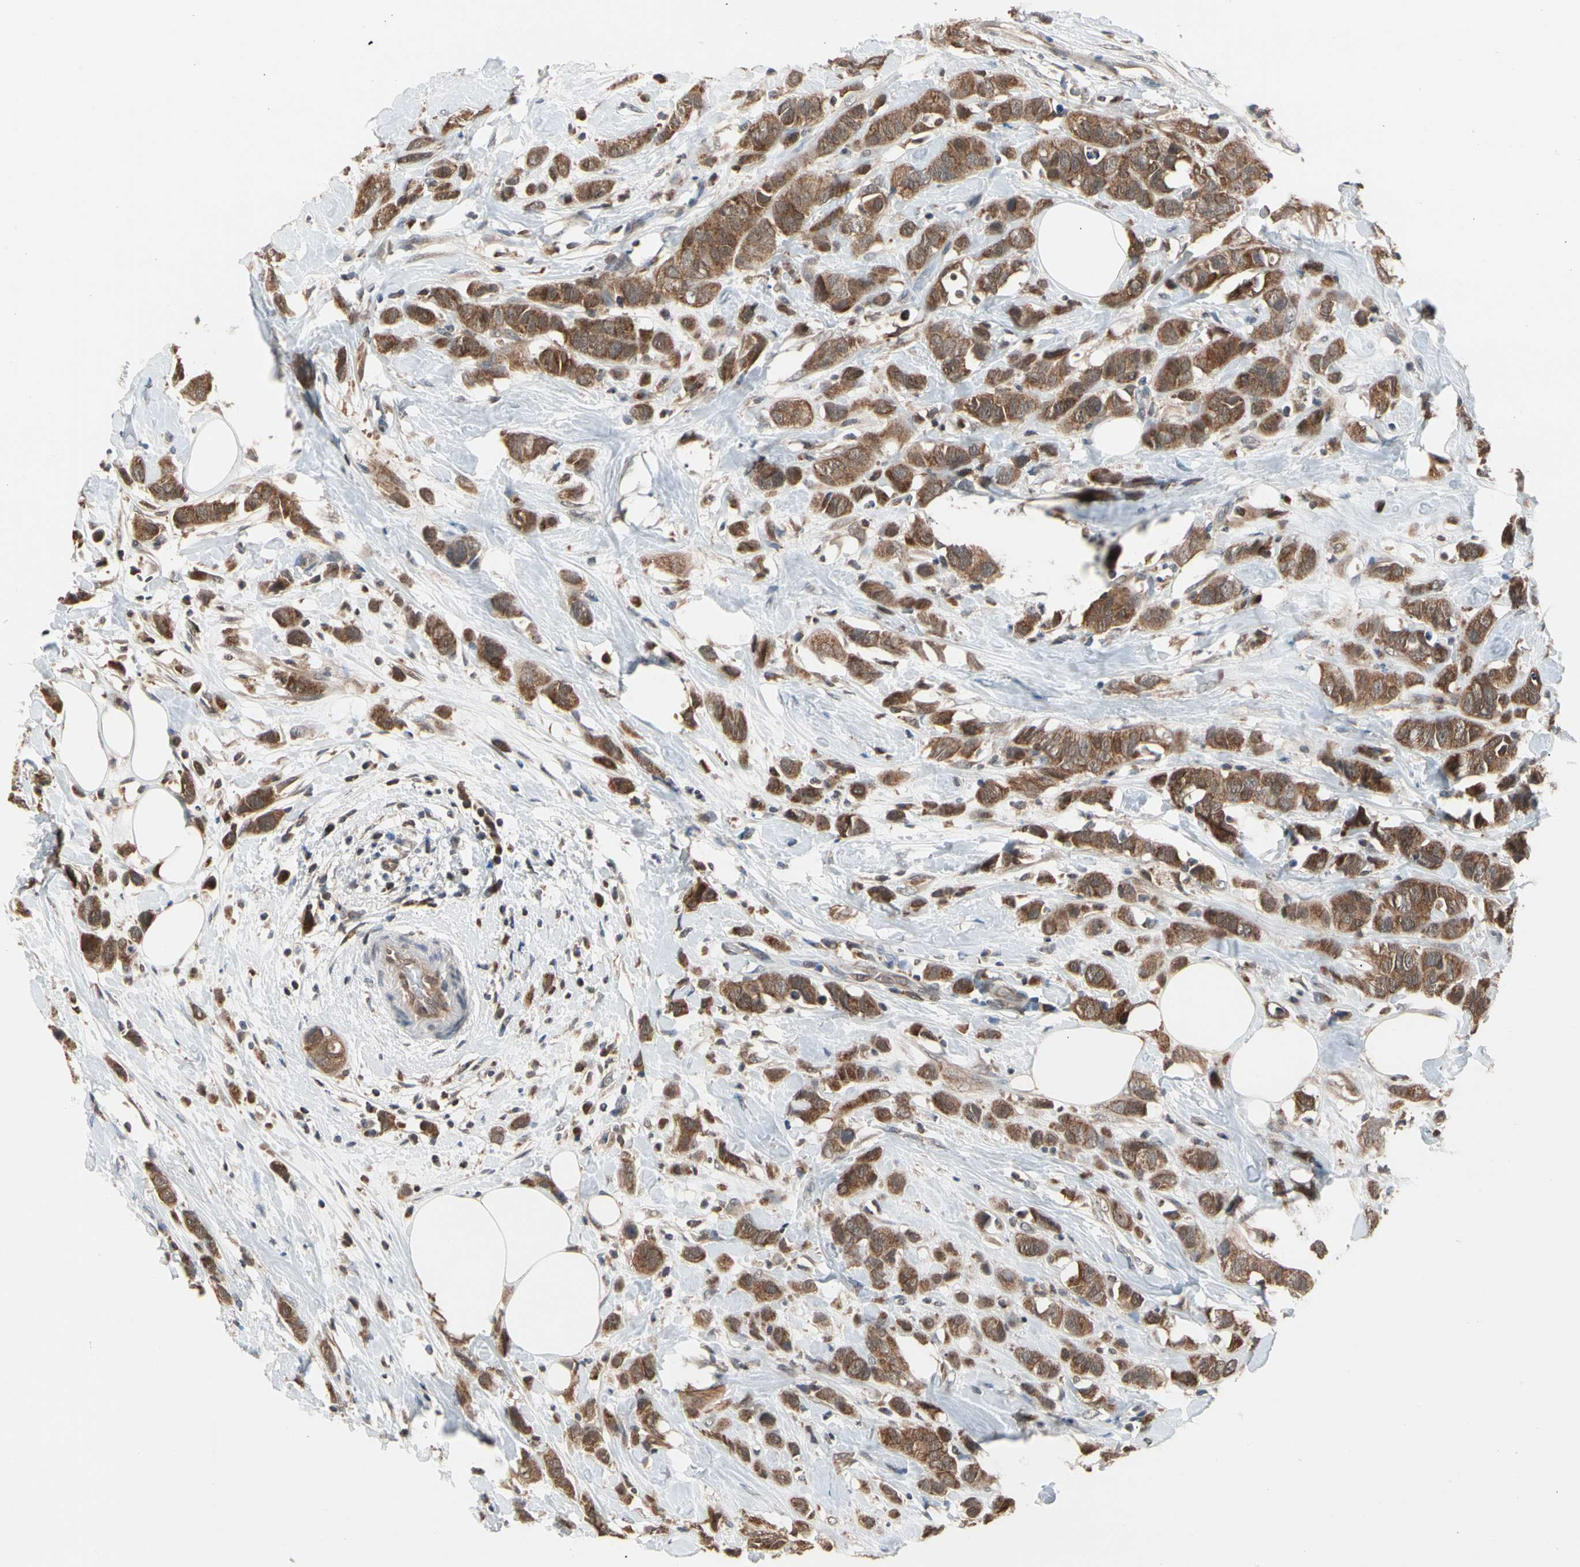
{"staining": {"intensity": "strong", "quantity": ">75%", "location": "cytoplasmic/membranous"}, "tissue": "breast cancer", "cell_type": "Tumor cells", "image_type": "cancer", "snomed": [{"axis": "morphology", "description": "Normal tissue, NOS"}, {"axis": "morphology", "description": "Duct carcinoma"}, {"axis": "topography", "description": "Breast"}], "caption": "DAB (3,3'-diaminobenzidine) immunohistochemical staining of human infiltrating ductal carcinoma (breast) reveals strong cytoplasmic/membranous protein positivity in about >75% of tumor cells.", "gene": "MTHFS", "patient": {"sex": "female", "age": 50}}